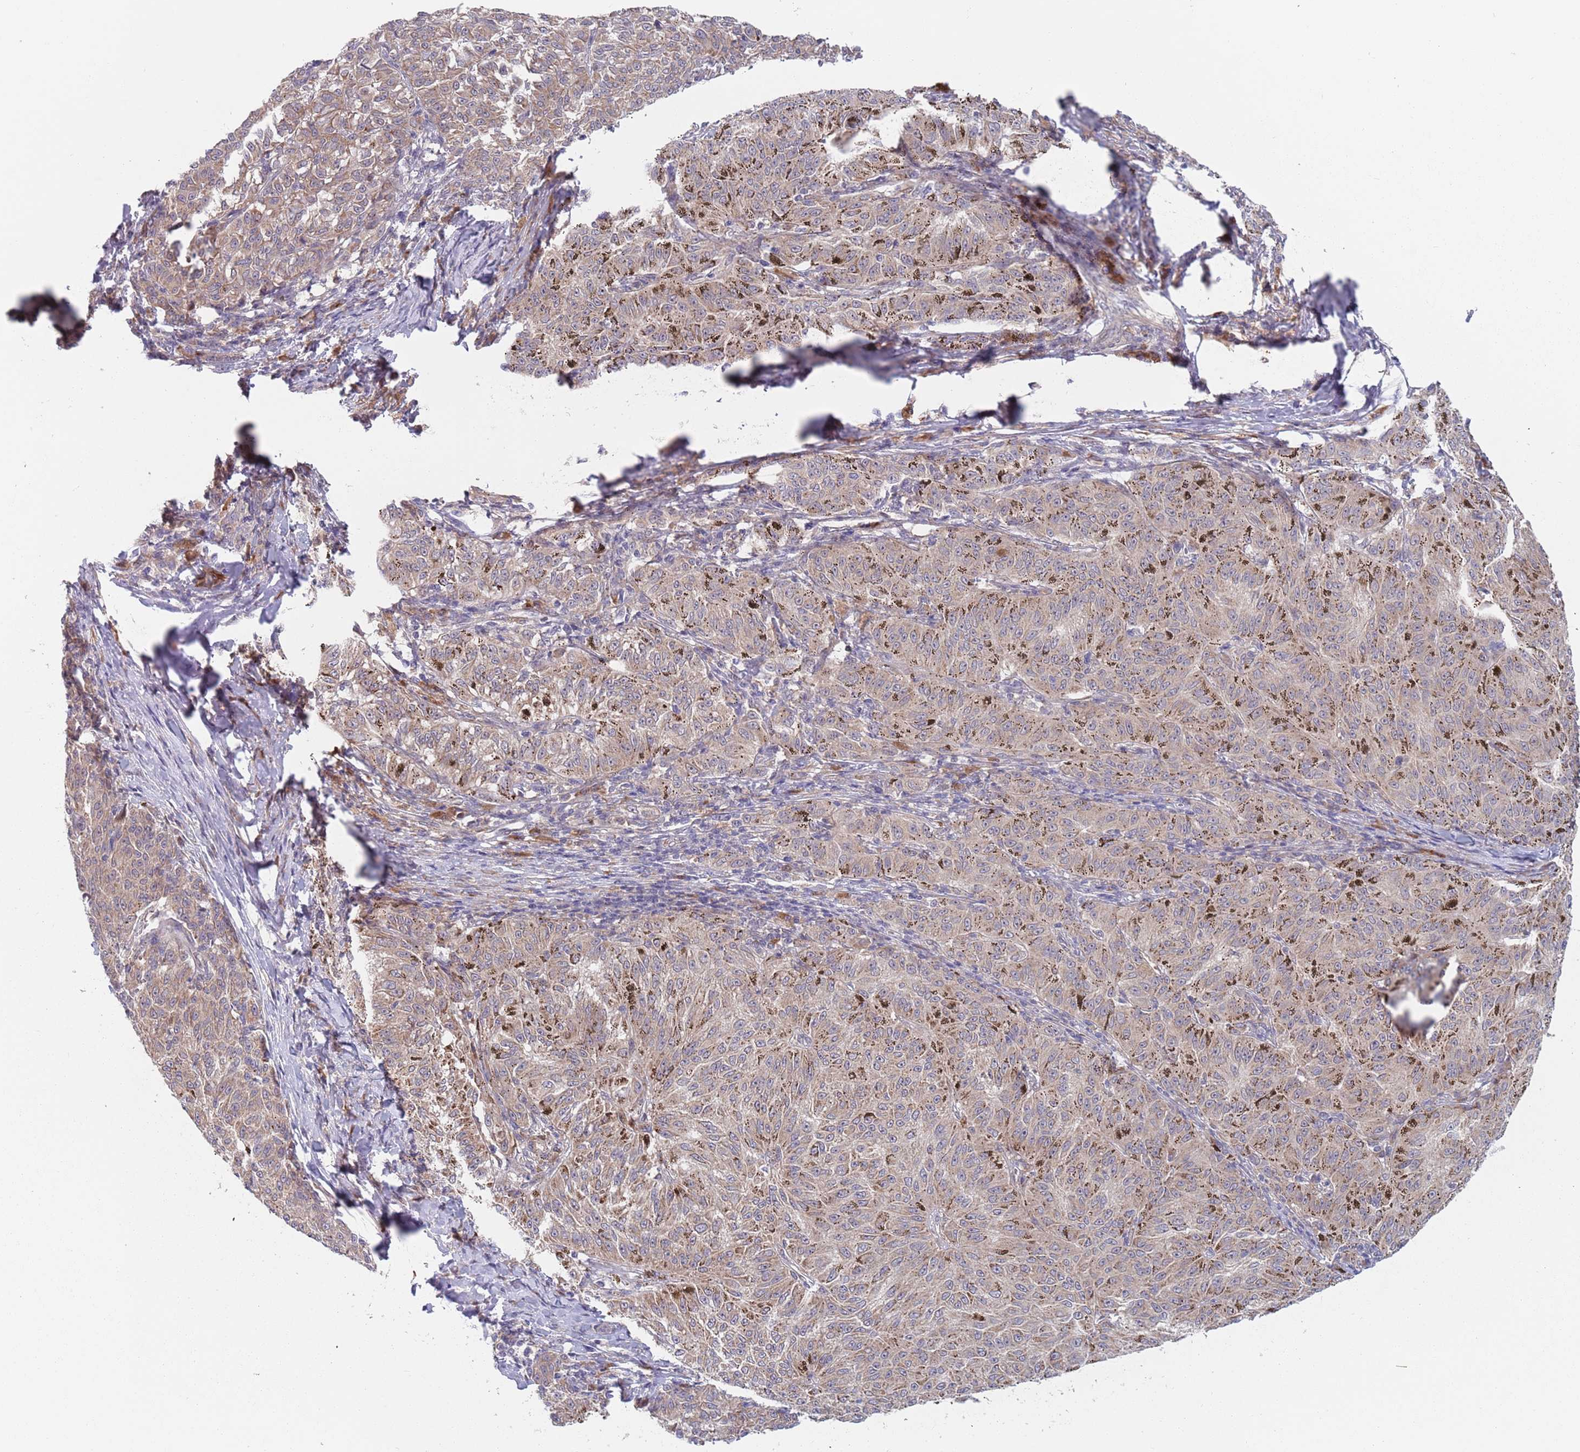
{"staining": {"intensity": "weak", "quantity": "25%-75%", "location": "cytoplasmic/membranous"}, "tissue": "melanoma", "cell_type": "Tumor cells", "image_type": "cancer", "snomed": [{"axis": "morphology", "description": "Malignant melanoma, NOS"}, {"axis": "topography", "description": "Skin"}], "caption": "Approximately 25%-75% of tumor cells in human melanoma reveal weak cytoplasmic/membranous protein staining as visualized by brown immunohistochemical staining.", "gene": "ZNF140", "patient": {"sex": "female", "age": 72}}